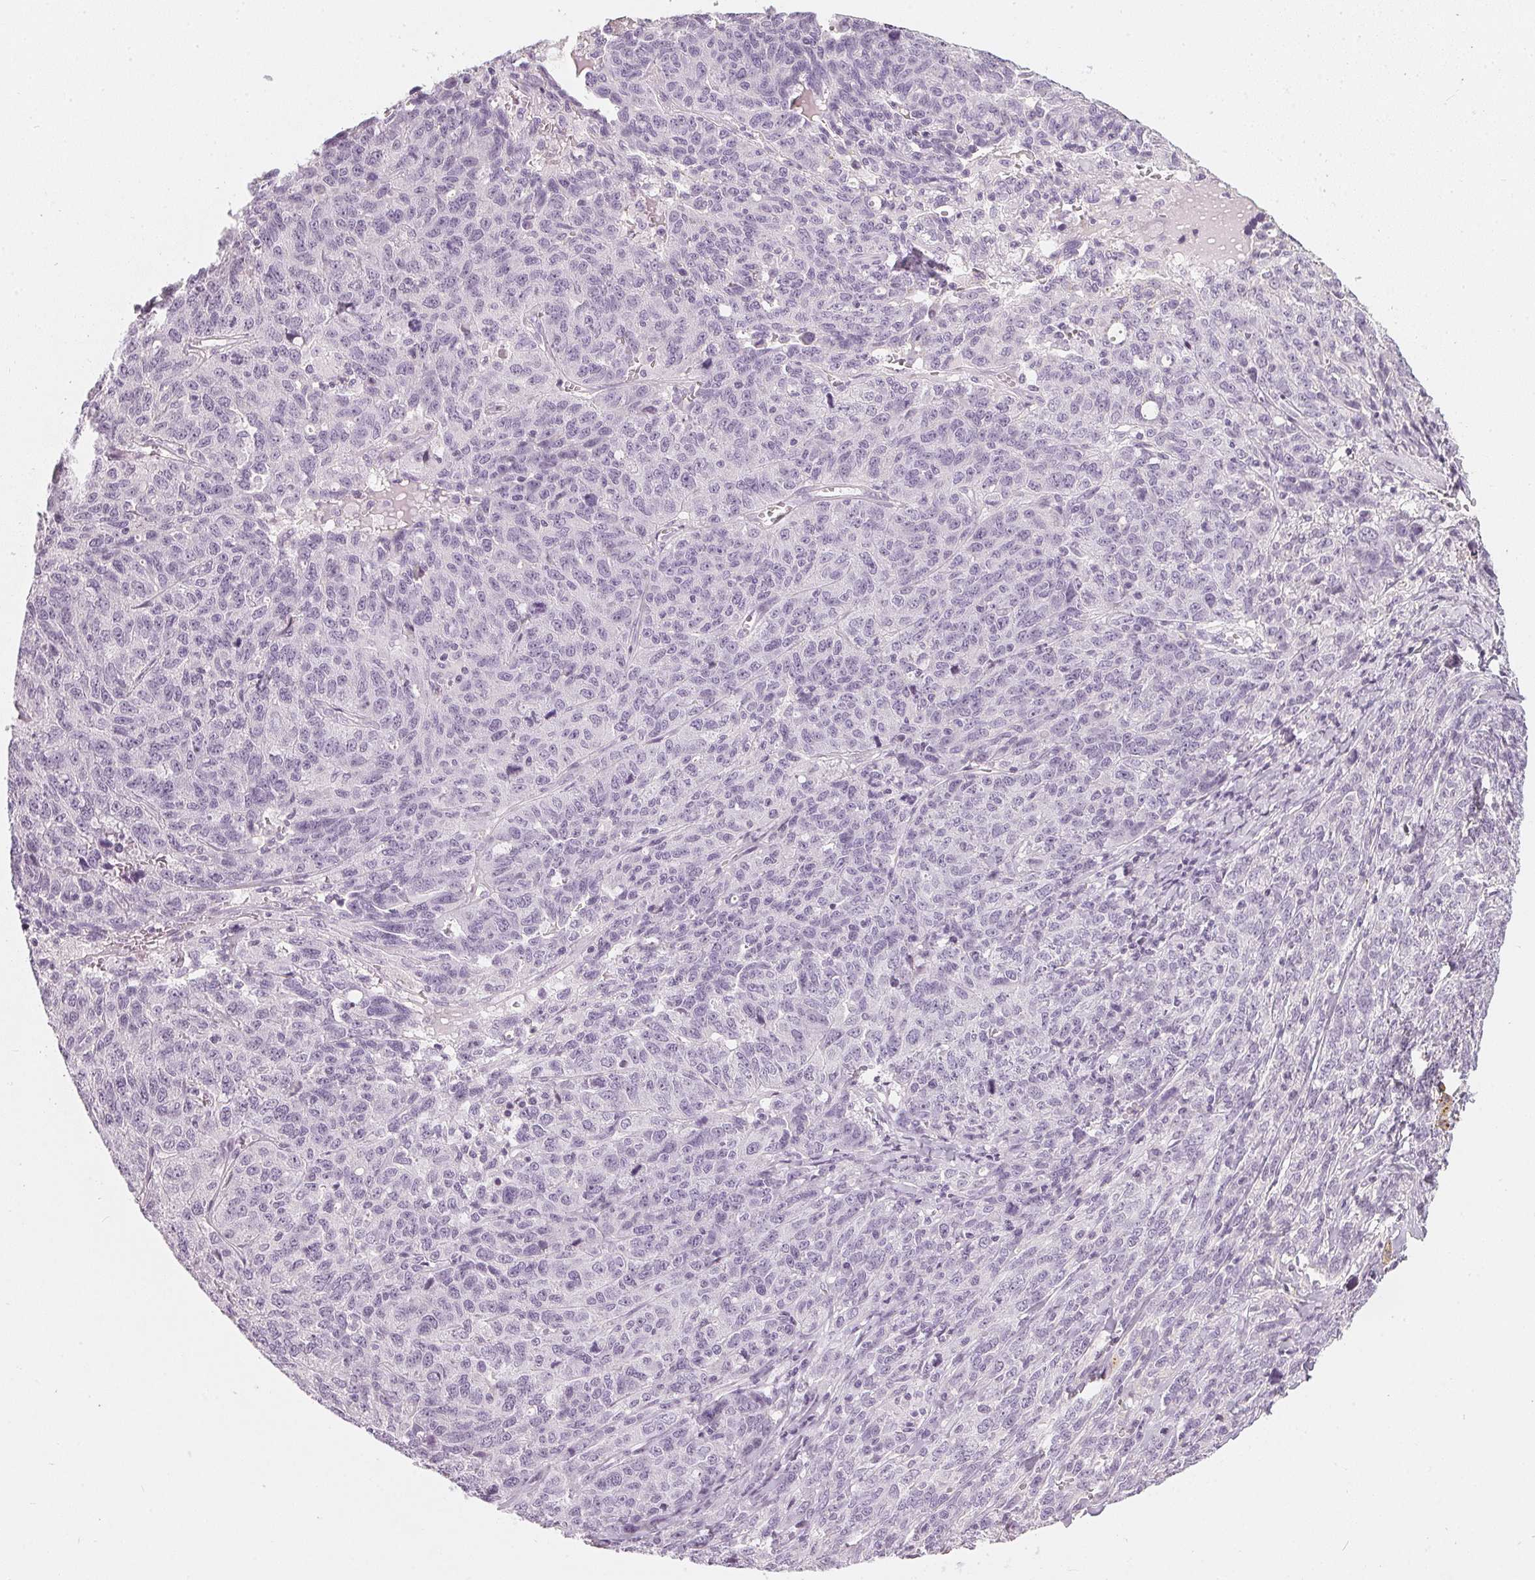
{"staining": {"intensity": "negative", "quantity": "none", "location": "none"}, "tissue": "ovarian cancer", "cell_type": "Tumor cells", "image_type": "cancer", "snomed": [{"axis": "morphology", "description": "Cystadenocarcinoma, serous, NOS"}, {"axis": "topography", "description": "Ovary"}], "caption": "Immunohistochemistry micrograph of neoplastic tissue: human serous cystadenocarcinoma (ovarian) stained with DAB exhibits no significant protein staining in tumor cells.", "gene": "CHST4", "patient": {"sex": "female", "age": 71}}